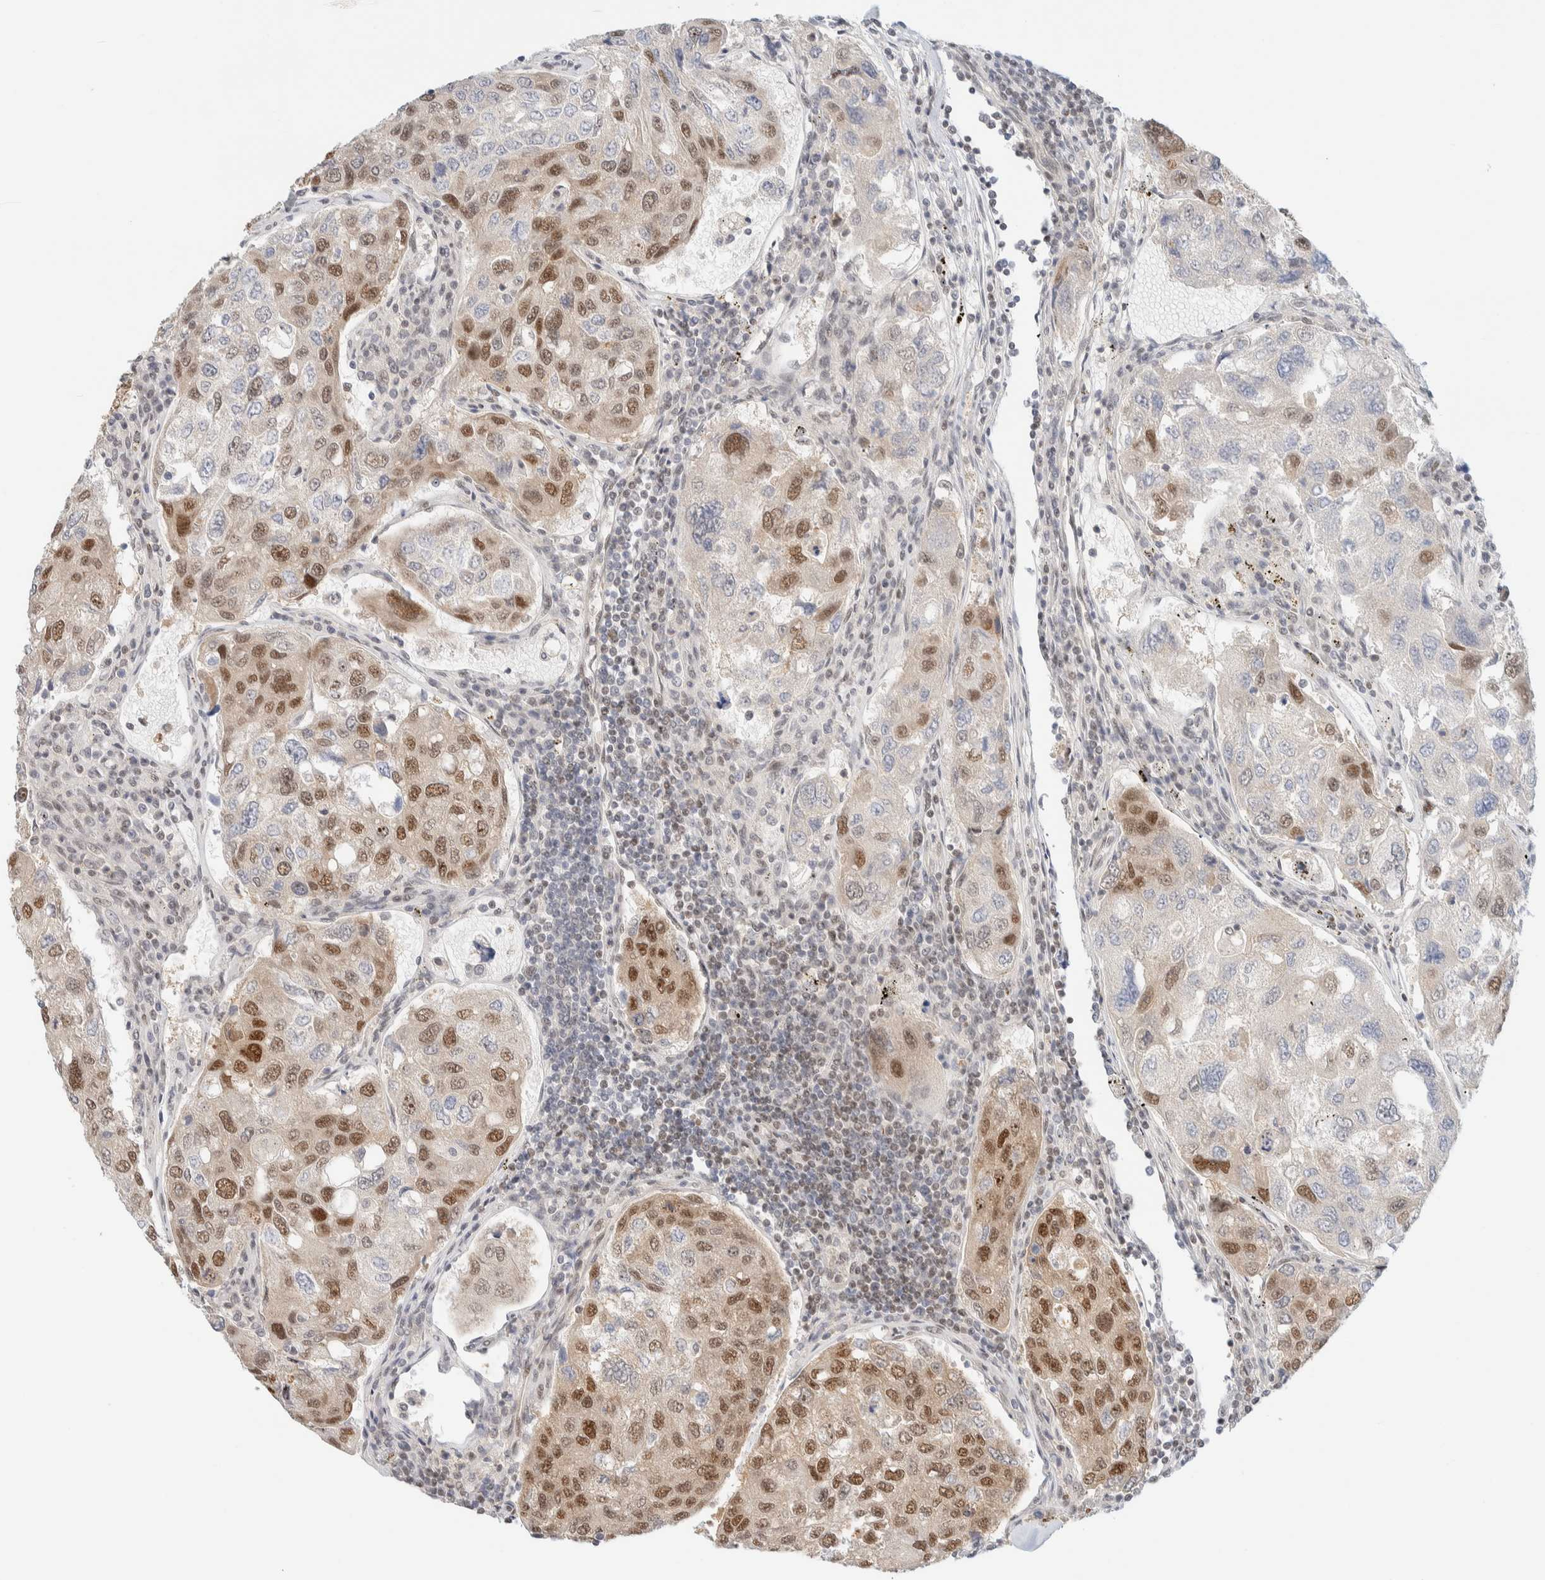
{"staining": {"intensity": "moderate", "quantity": ">75%", "location": "nuclear"}, "tissue": "urothelial cancer", "cell_type": "Tumor cells", "image_type": "cancer", "snomed": [{"axis": "morphology", "description": "Urothelial carcinoma, High grade"}, {"axis": "topography", "description": "Lymph node"}, {"axis": "topography", "description": "Urinary bladder"}], "caption": "DAB immunohistochemical staining of human high-grade urothelial carcinoma exhibits moderate nuclear protein positivity in approximately >75% of tumor cells.", "gene": "PYGO2", "patient": {"sex": "male", "age": 51}}